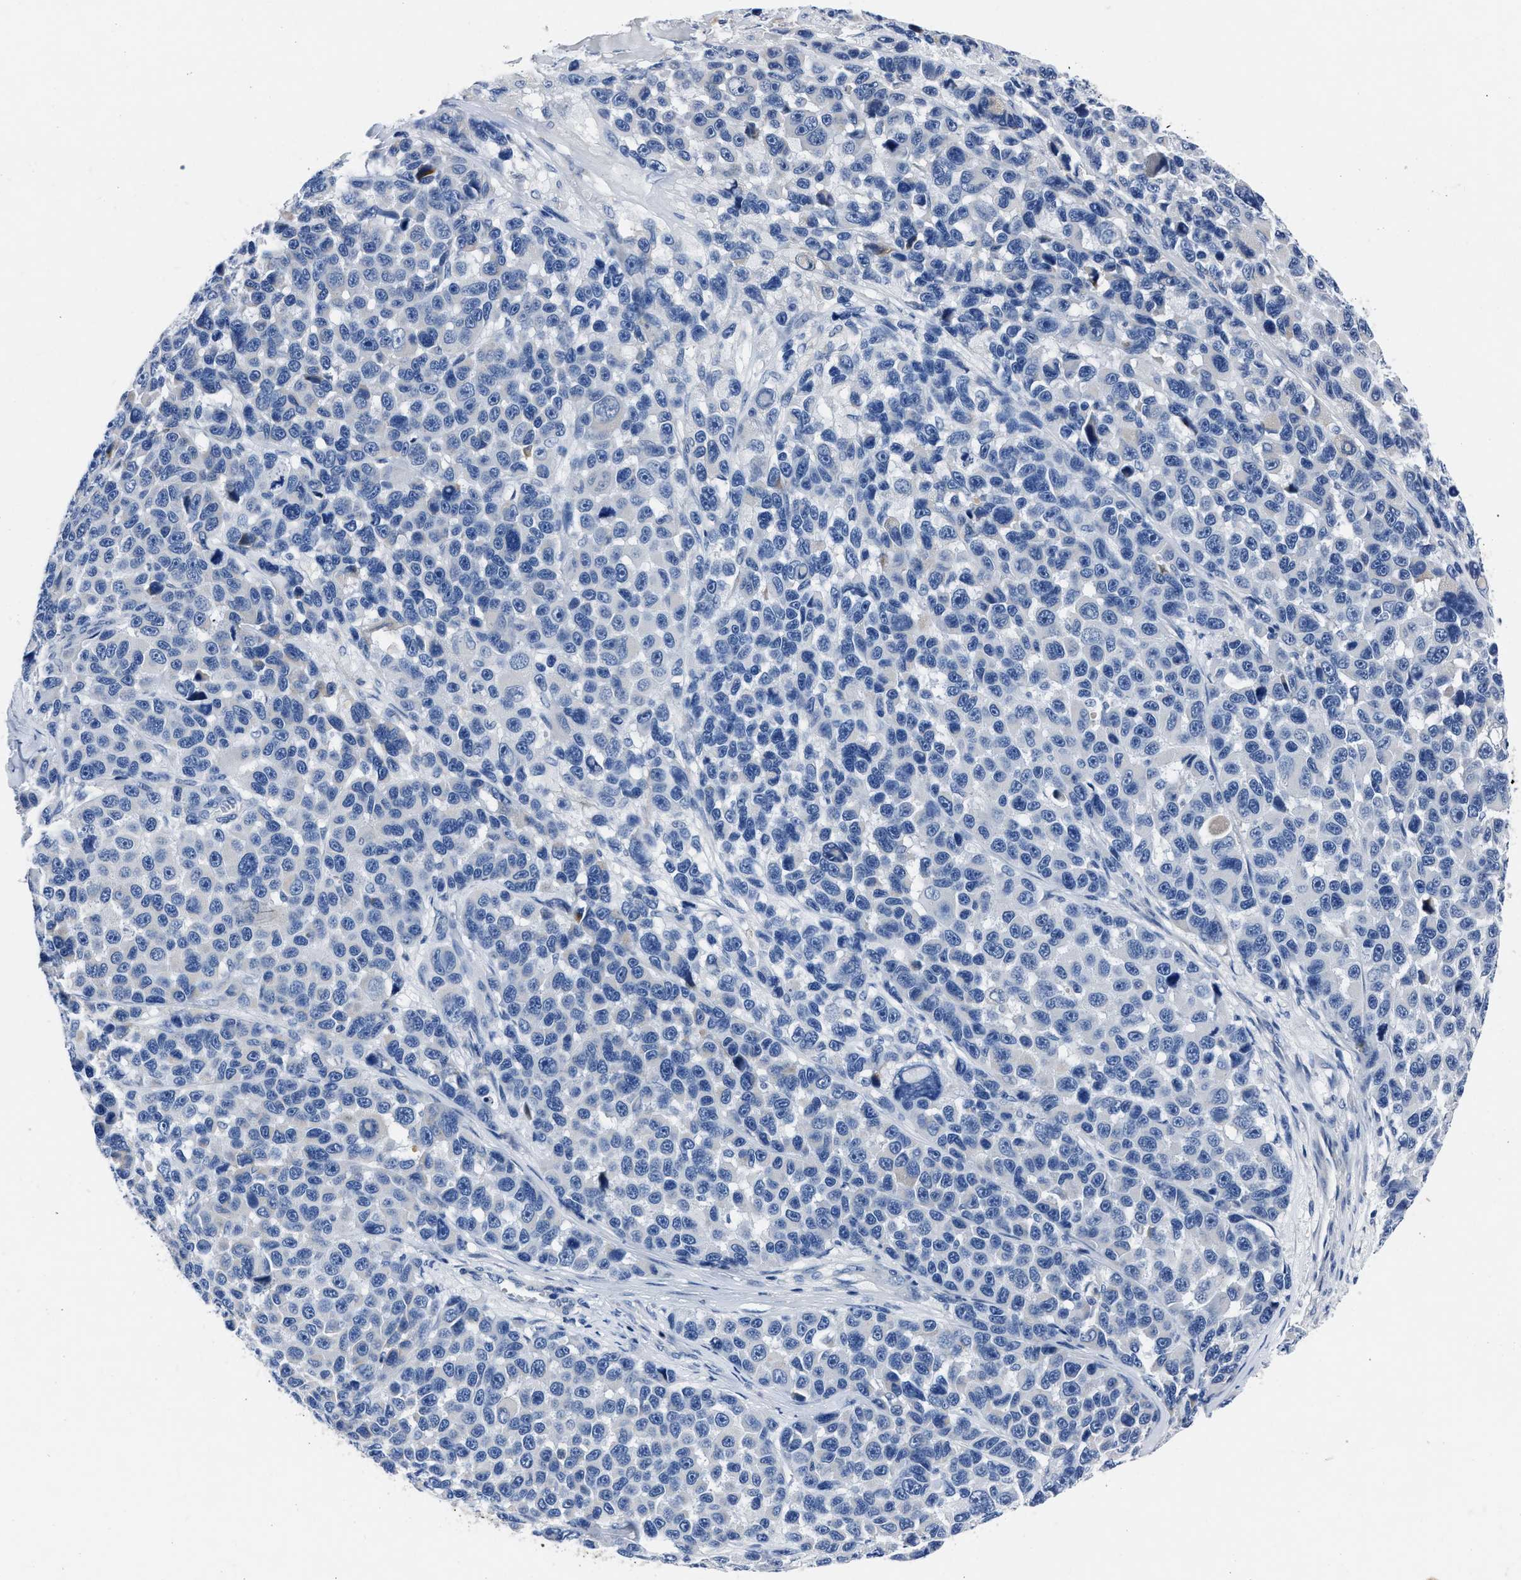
{"staining": {"intensity": "negative", "quantity": "none", "location": "none"}, "tissue": "melanoma", "cell_type": "Tumor cells", "image_type": "cancer", "snomed": [{"axis": "morphology", "description": "Malignant melanoma, NOS"}, {"axis": "topography", "description": "Skin"}], "caption": "Photomicrograph shows no significant protein positivity in tumor cells of malignant melanoma. The staining is performed using DAB (3,3'-diaminobenzidine) brown chromogen with nuclei counter-stained in using hematoxylin.", "gene": "MOV10L1", "patient": {"sex": "male", "age": 53}}